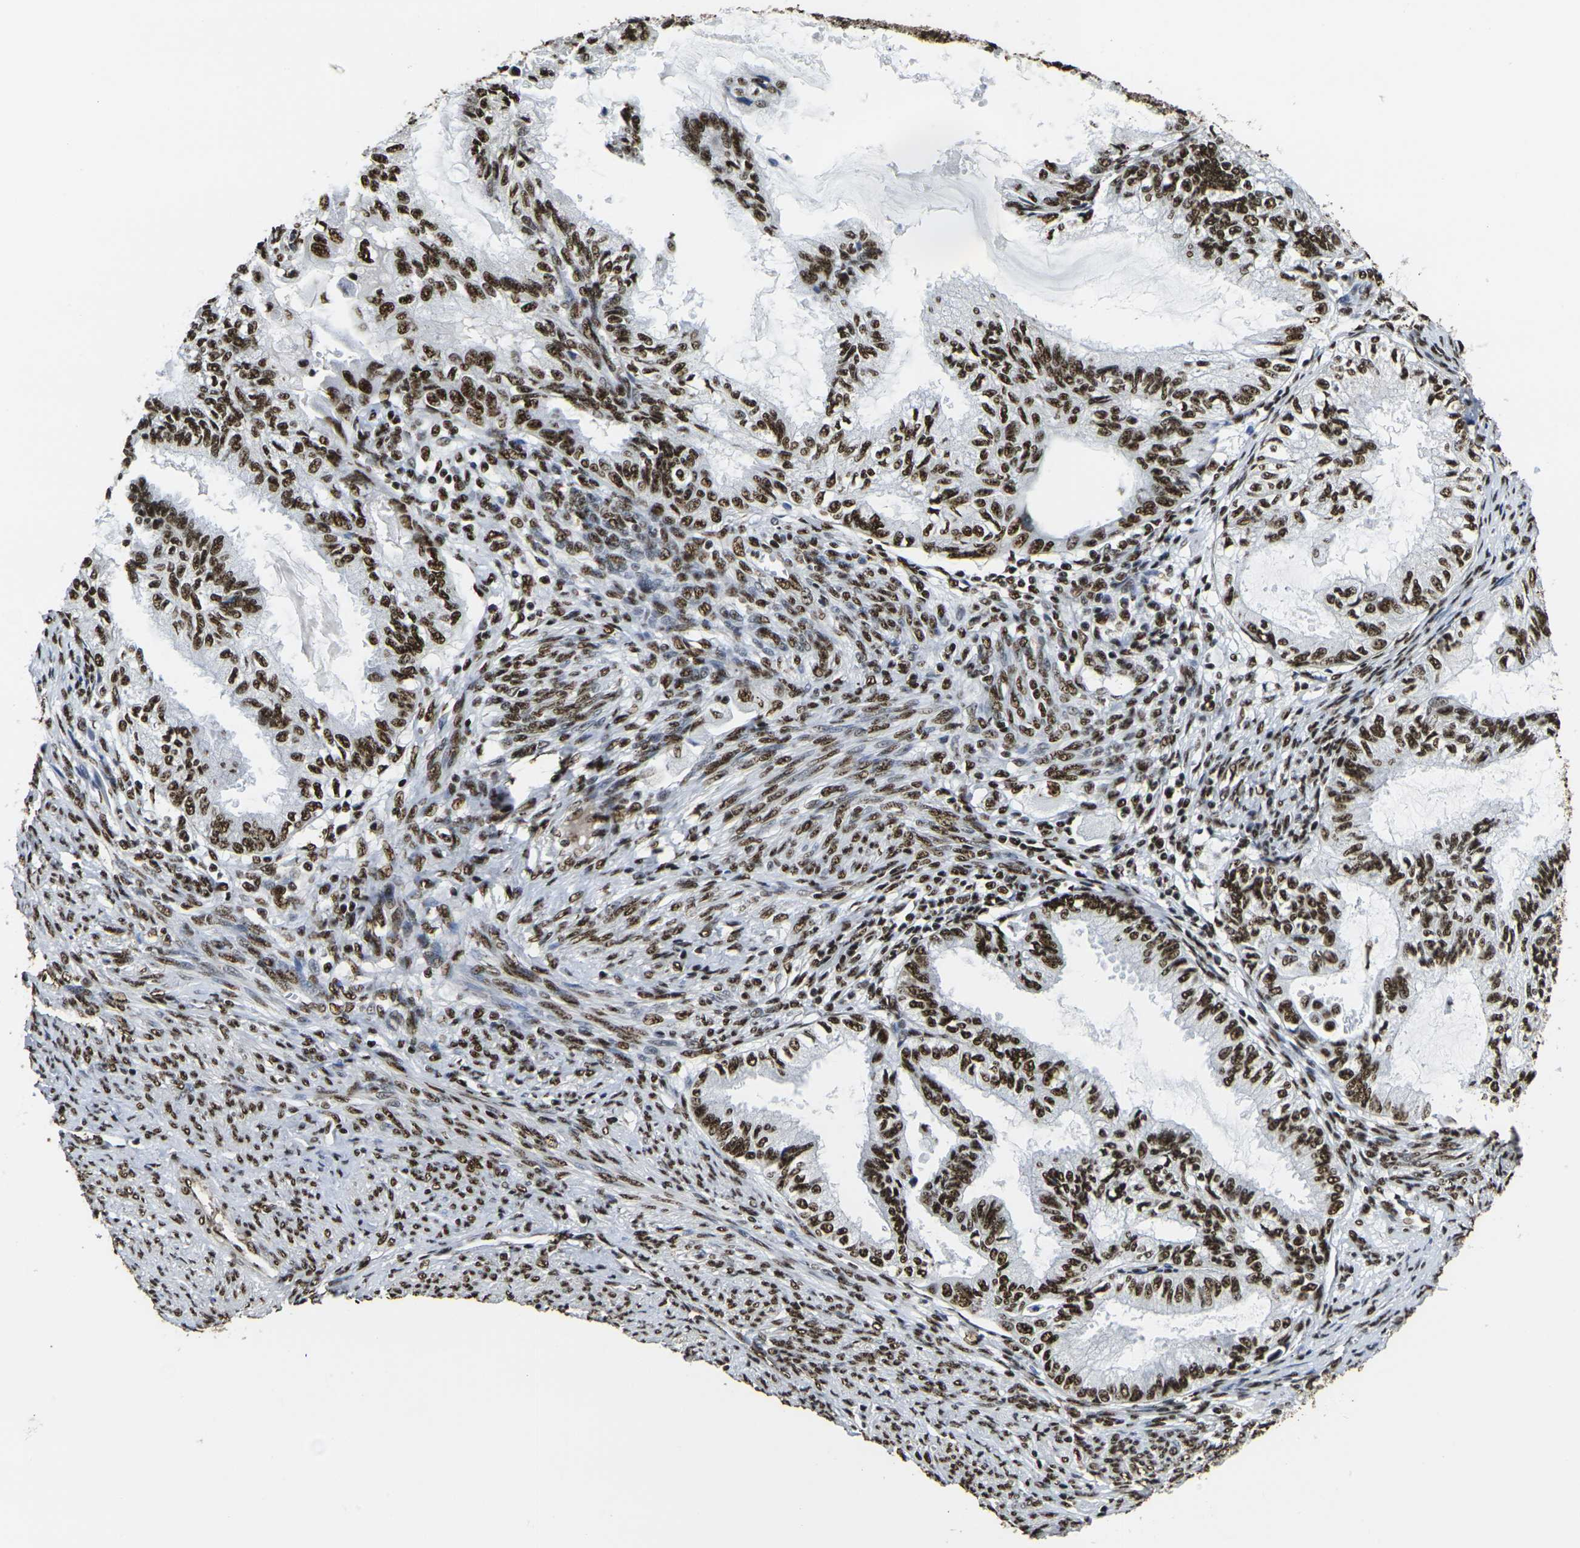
{"staining": {"intensity": "strong", "quantity": ">75%", "location": "nuclear"}, "tissue": "cervical cancer", "cell_type": "Tumor cells", "image_type": "cancer", "snomed": [{"axis": "morphology", "description": "Normal tissue, NOS"}, {"axis": "morphology", "description": "Adenocarcinoma, NOS"}, {"axis": "topography", "description": "Cervix"}, {"axis": "topography", "description": "Endometrium"}], "caption": "Immunohistochemistry (IHC) image of cervical adenocarcinoma stained for a protein (brown), which shows high levels of strong nuclear expression in about >75% of tumor cells.", "gene": "SMARCC1", "patient": {"sex": "female", "age": 86}}